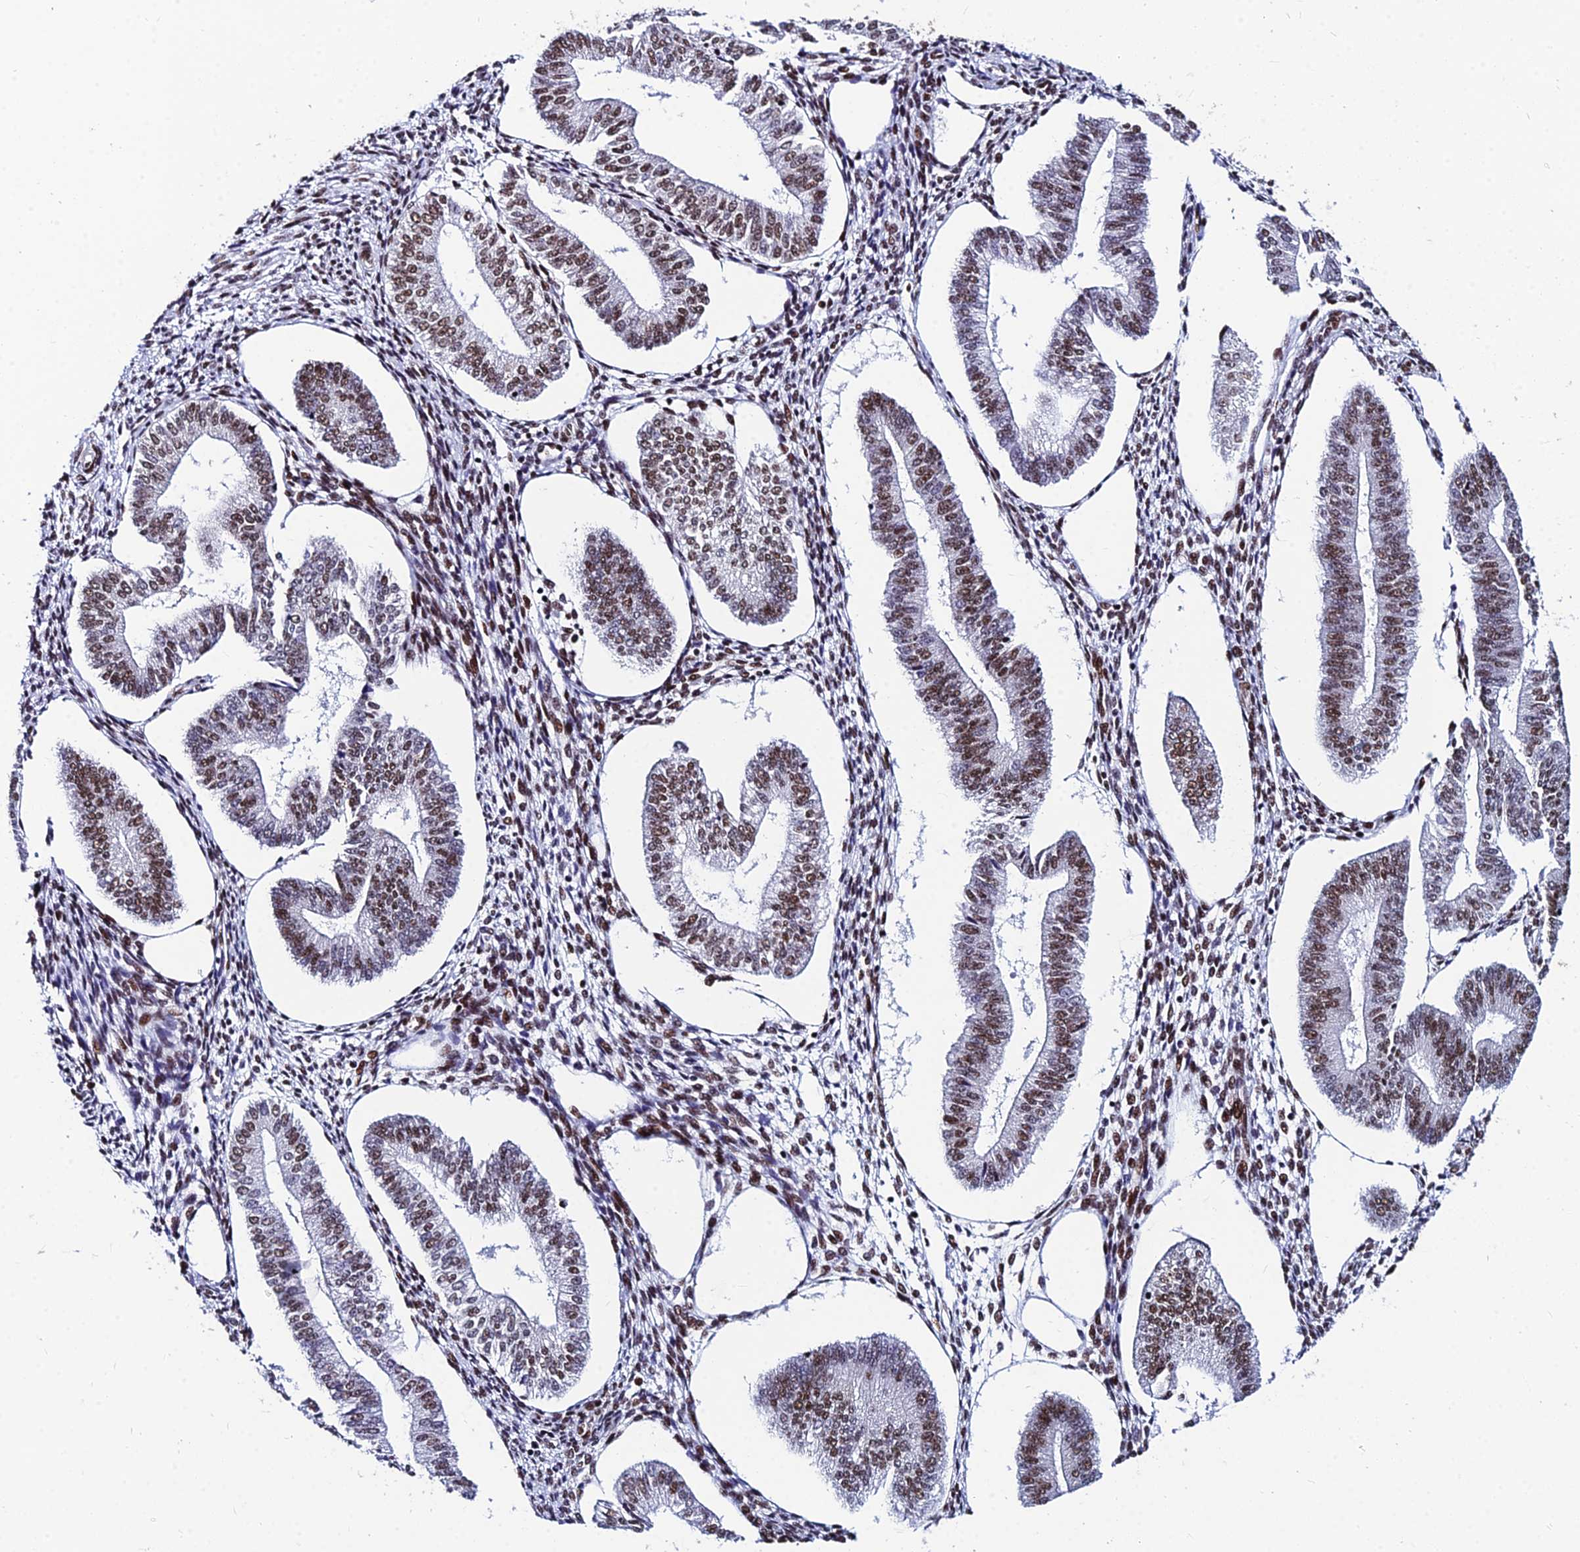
{"staining": {"intensity": "strong", "quantity": ">75%", "location": "nuclear"}, "tissue": "endometrium", "cell_type": "Cells in endometrial stroma", "image_type": "normal", "snomed": [{"axis": "morphology", "description": "Normal tissue, NOS"}, {"axis": "topography", "description": "Endometrium"}], "caption": "Cells in endometrial stroma display high levels of strong nuclear expression in approximately >75% of cells in benign human endometrium. Using DAB (brown) and hematoxylin (blue) stains, captured at high magnification using brightfield microscopy.", "gene": "HNRNPH1", "patient": {"sex": "female", "age": 34}}